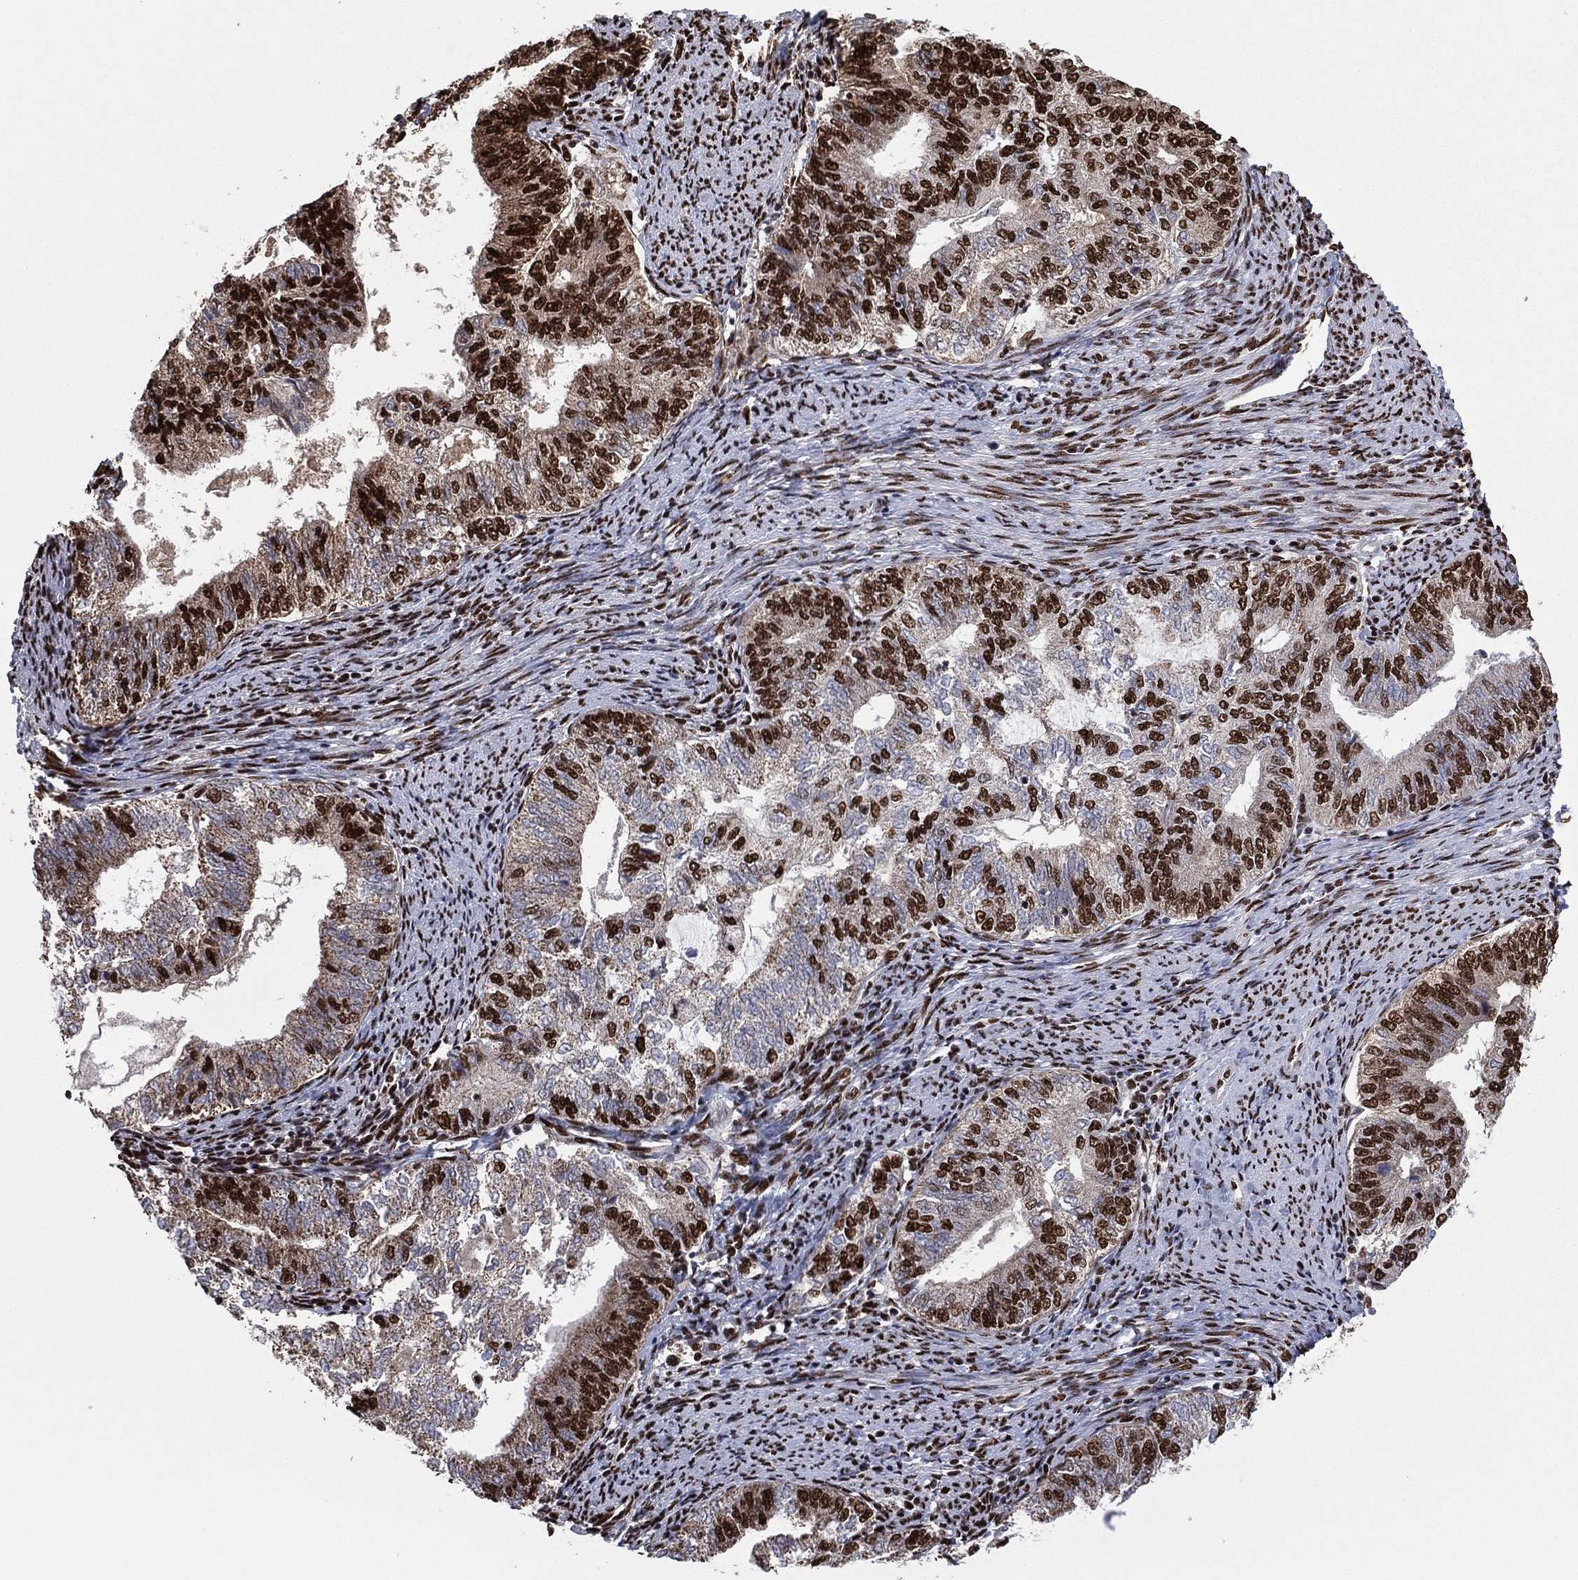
{"staining": {"intensity": "strong", "quantity": "25%-75%", "location": "nuclear"}, "tissue": "endometrial cancer", "cell_type": "Tumor cells", "image_type": "cancer", "snomed": [{"axis": "morphology", "description": "Adenocarcinoma, NOS"}, {"axis": "topography", "description": "Endometrium"}], "caption": "Endometrial adenocarcinoma stained with a brown dye demonstrates strong nuclear positive staining in approximately 25%-75% of tumor cells.", "gene": "TP53BP1", "patient": {"sex": "female", "age": 65}}